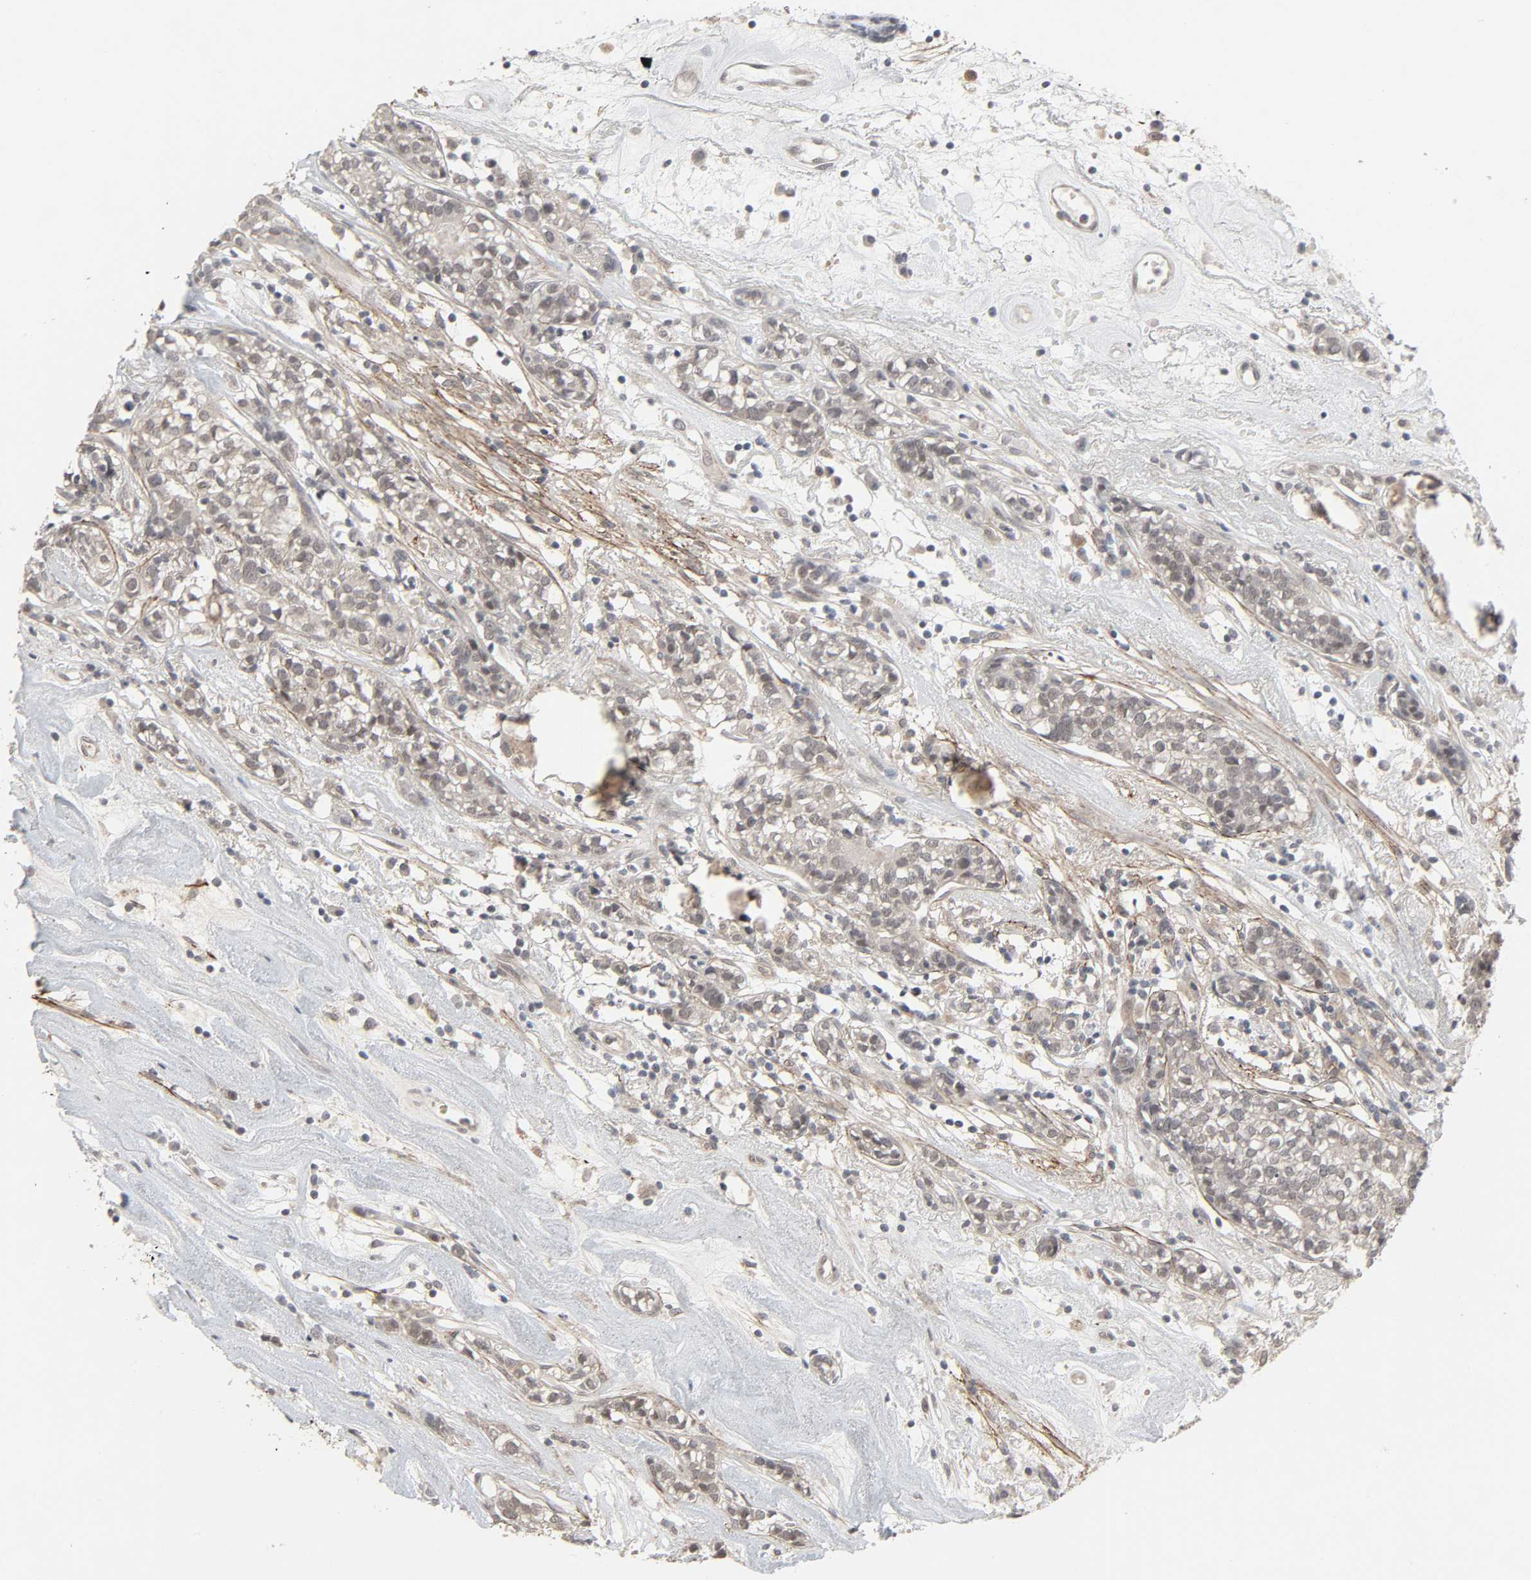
{"staining": {"intensity": "negative", "quantity": "none", "location": "none"}, "tissue": "head and neck cancer", "cell_type": "Tumor cells", "image_type": "cancer", "snomed": [{"axis": "morphology", "description": "Adenocarcinoma, NOS"}, {"axis": "topography", "description": "Salivary gland"}, {"axis": "topography", "description": "Head-Neck"}], "caption": "Immunohistochemical staining of human head and neck adenocarcinoma shows no significant staining in tumor cells.", "gene": "ZNF222", "patient": {"sex": "female", "age": 65}}